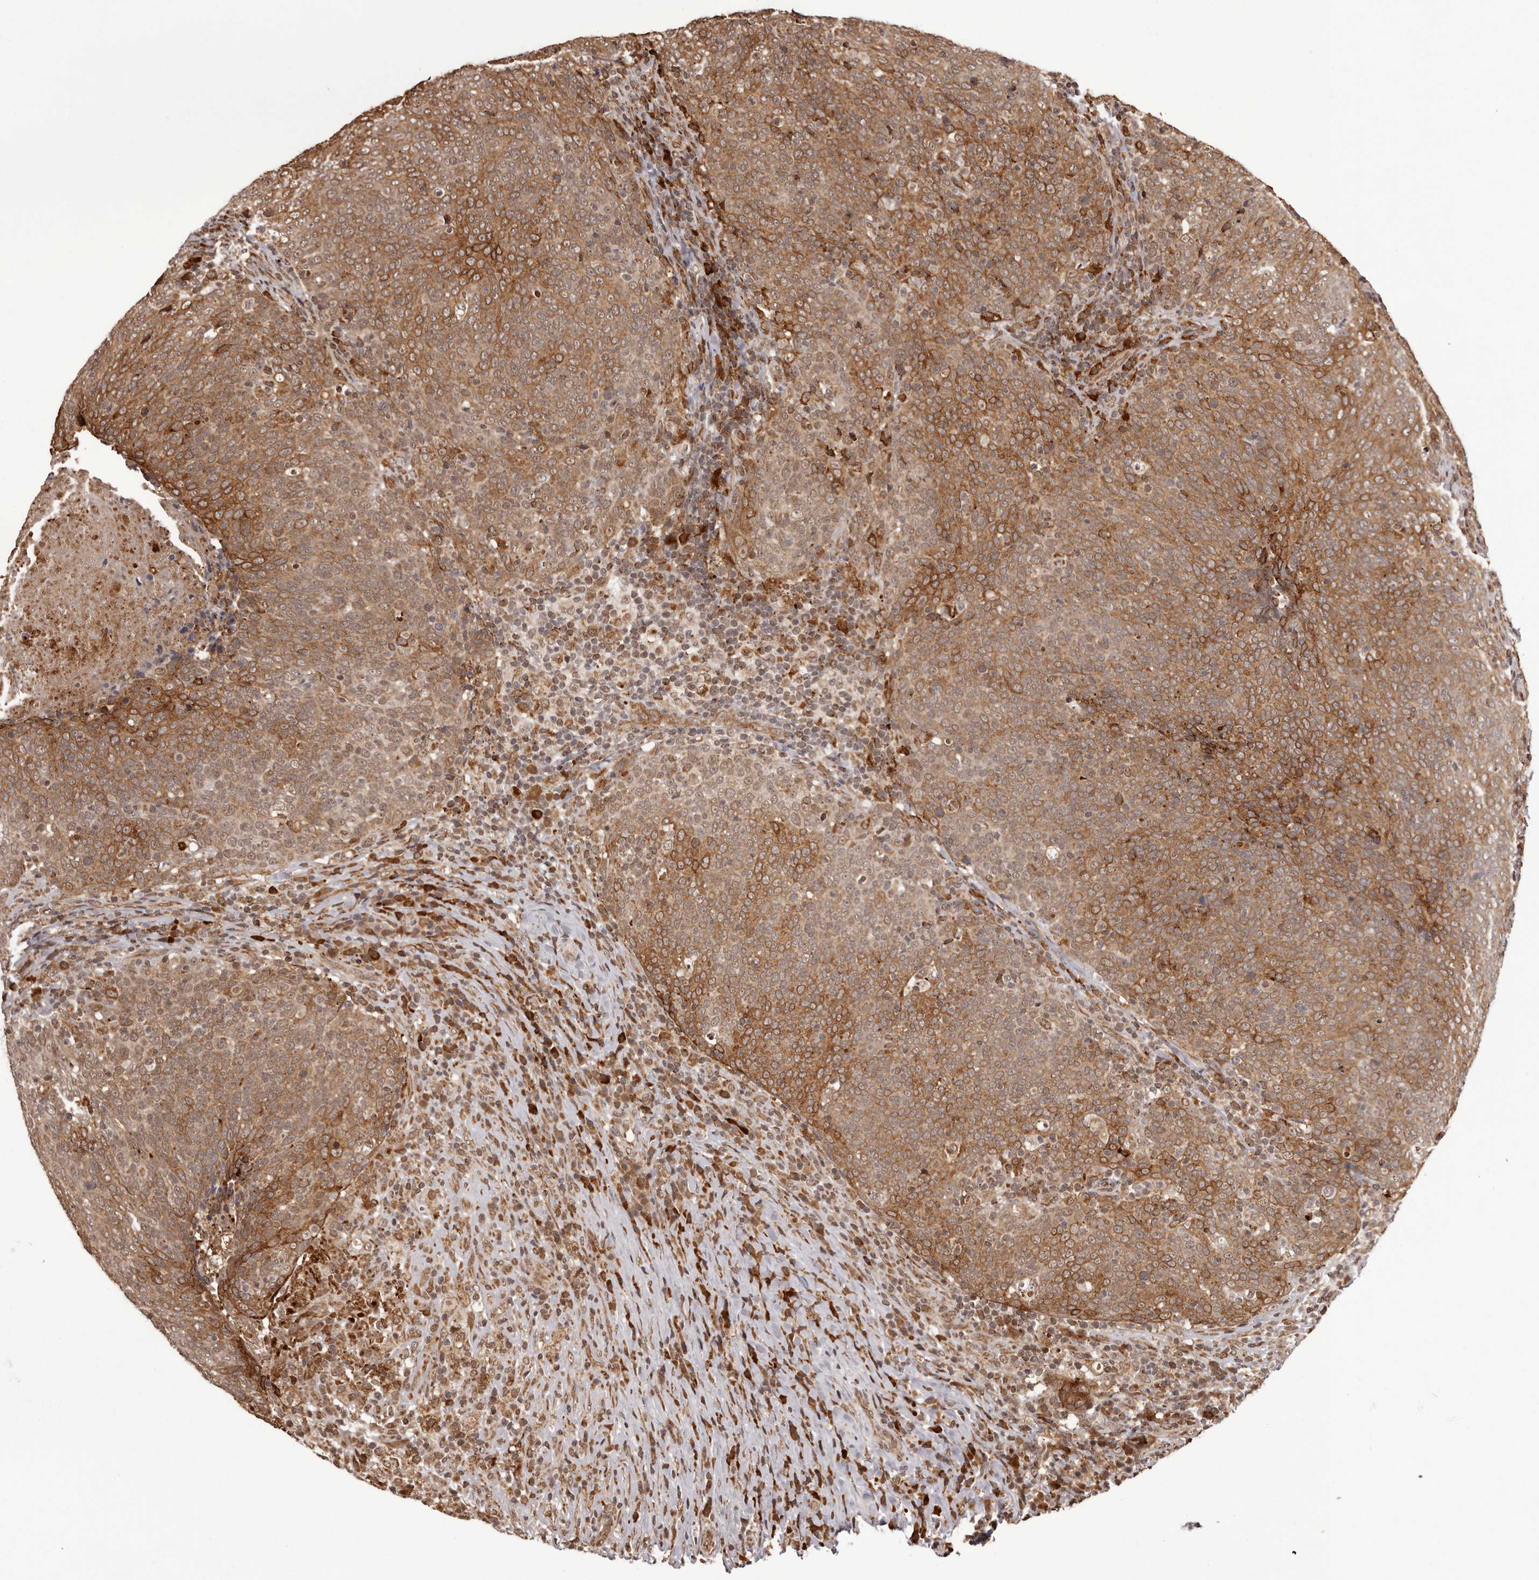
{"staining": {"intensity": "moderate", "quantity": ">75%", "location": "cytoplasmic/membranous"}, "tissue": "head and neck cancer", "cell_type": "Tumor cells", "image_type": "cancer", "snomed": [{"axis": "morphology", "description": "Squamous cell carcinoma, NOS"}, {"axis": "morphology", "description": "Squamous cell carcinoma, metastatic, NOS"}, {"axis": "topography", "description": "Lymph node"}, {"axis": "topography", "description": "Head-Neck"}], "caption": "Immunohistochemical staining of head and neck squamous cell carcinoma exhibits medium levels of moderate cytoplasmic/membranous protein expression in about >75% of tumor cells.", "gene": "IL32", "patient": {"sex": "male", "age": 62}}